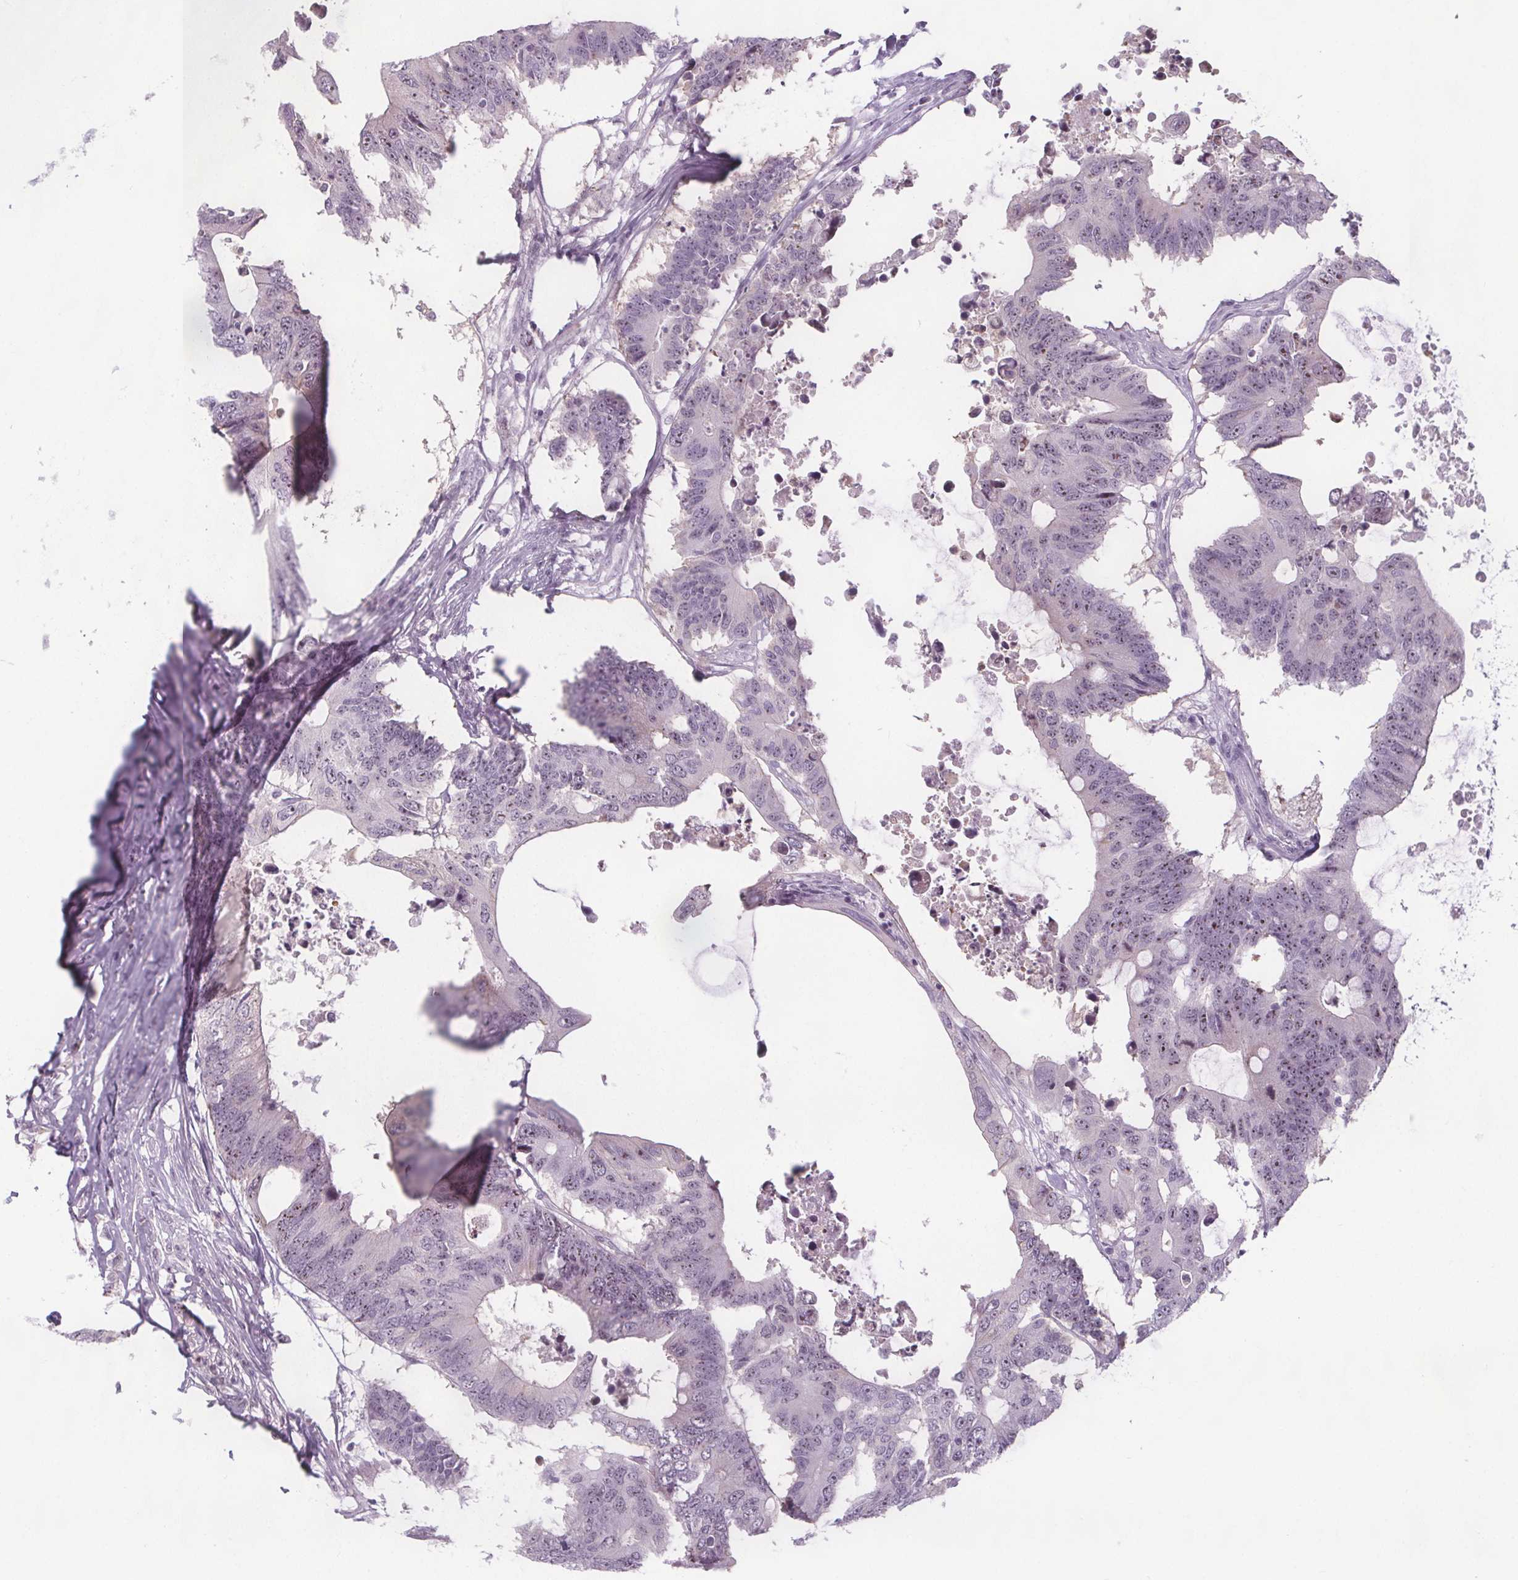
{"staining": {"intensity": "moderate", "quantity": ">75%", "location": "nuclear"}, "tissue": "colorectal cancer", "cell_type": "Tumor cells", "image_type": "cancer", "snomed": [{"axis": "morphology", "description": "Adenocarcinoma, NOS"}, {"axis": "topography", "description": "Colon"}], "caption": "Tumor cells demonstrate medium levels of moderate nuclear positivity in approximately >75% of cells in adenocarcinoma (colorectal).", "gene": "NOLC1", "patient": {"sex": "male", "age": 71}}